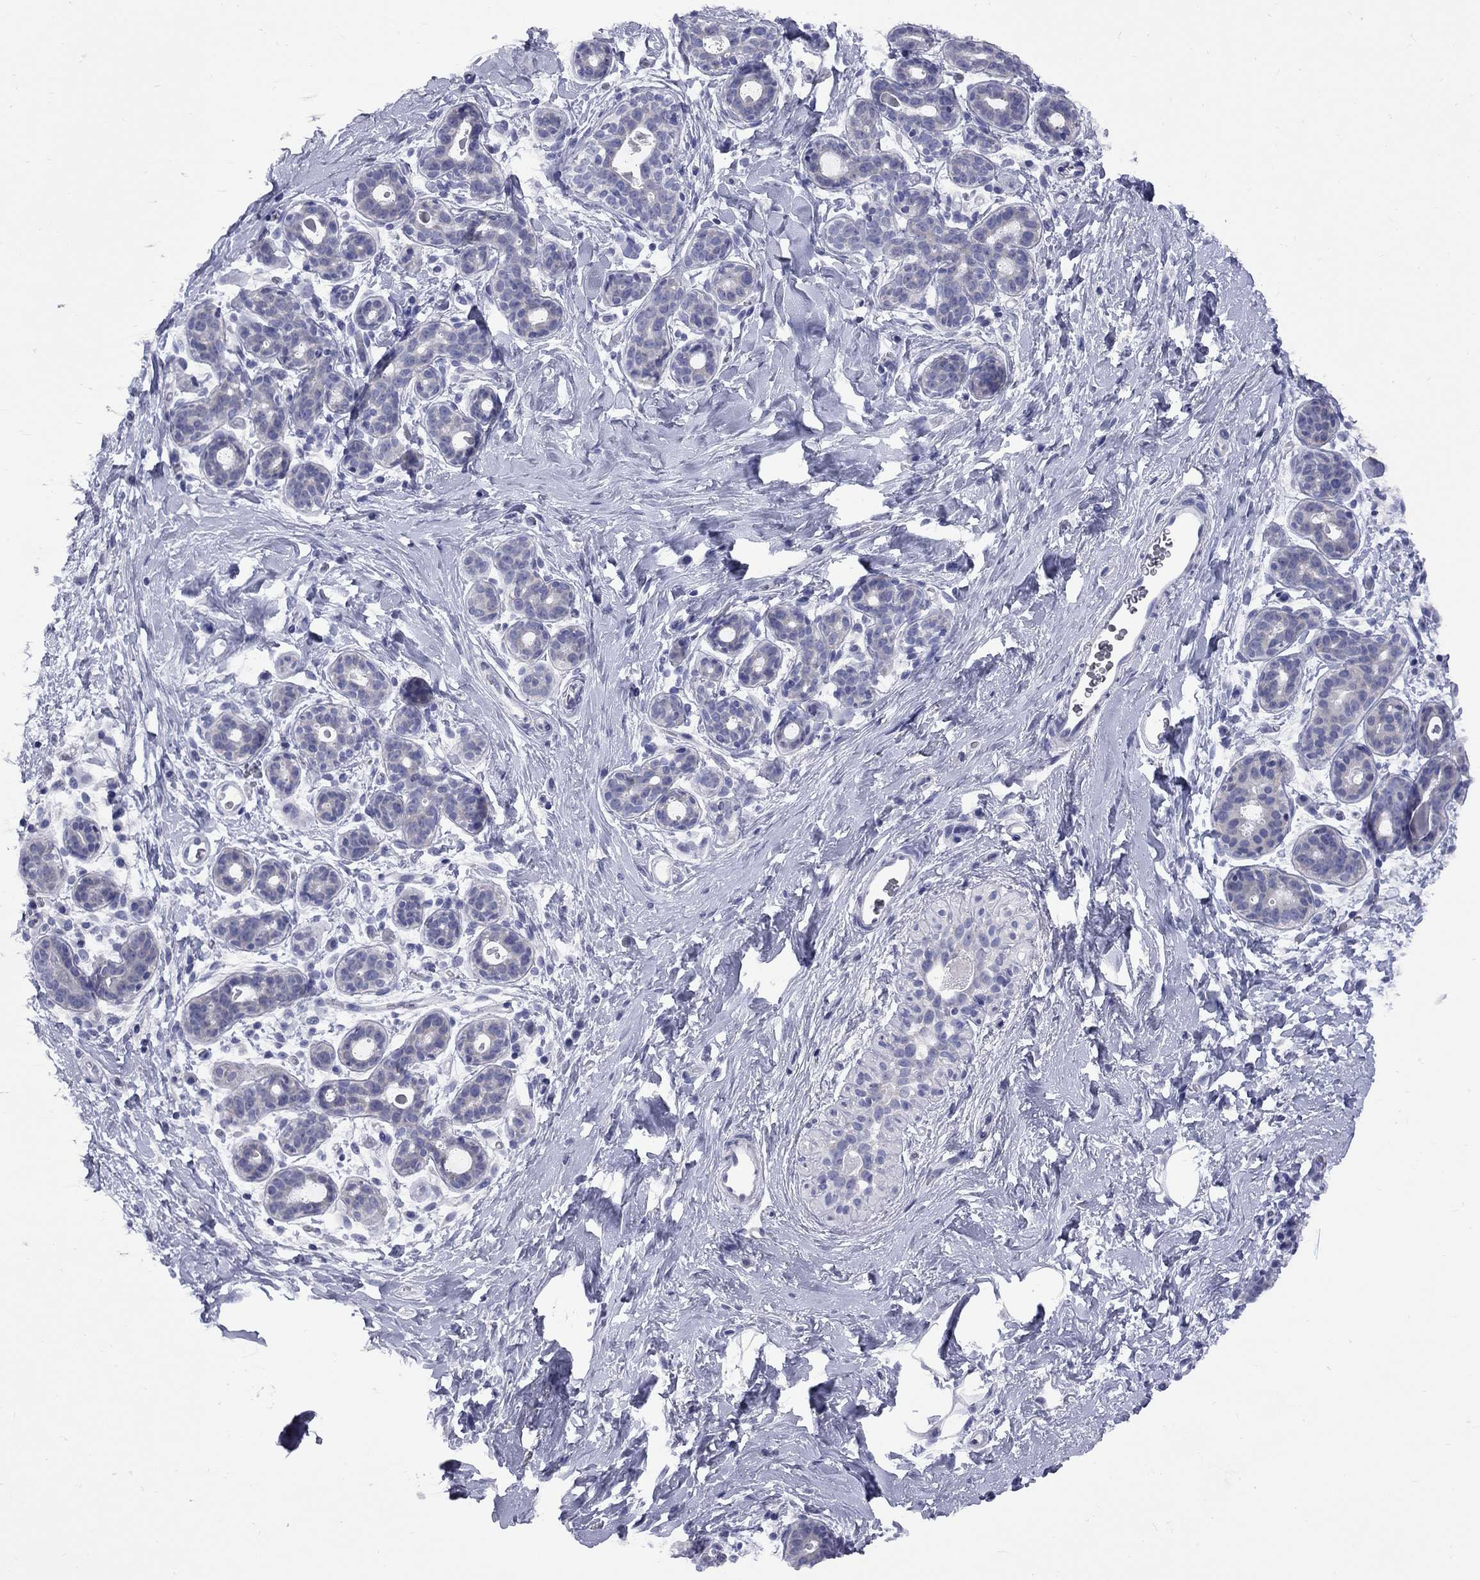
{"staining": {"intensity": "negative", "quantity": "none", "location": "none"}, "tissue": "breast", "cell_type": "Adipocytes", "image_type": "normal", "snomed": [{"axis": "morphology", "description": "Normal tissue, NOS"}, {"axis": "topography", "description": "Breast"}], "caption": "This histopathology image is of normal breast stained with immunohistochemistry (IHC) to label a protein in brown with the nuclei are counter-stained blue. There is no positivity in adipocytes. (Brightfield microscopy of DAB (3,3'-diaminobenzidine) IHC at high magnification).", "gene": "ABCB4", "patient": {"sex": "female", "age": 43}}